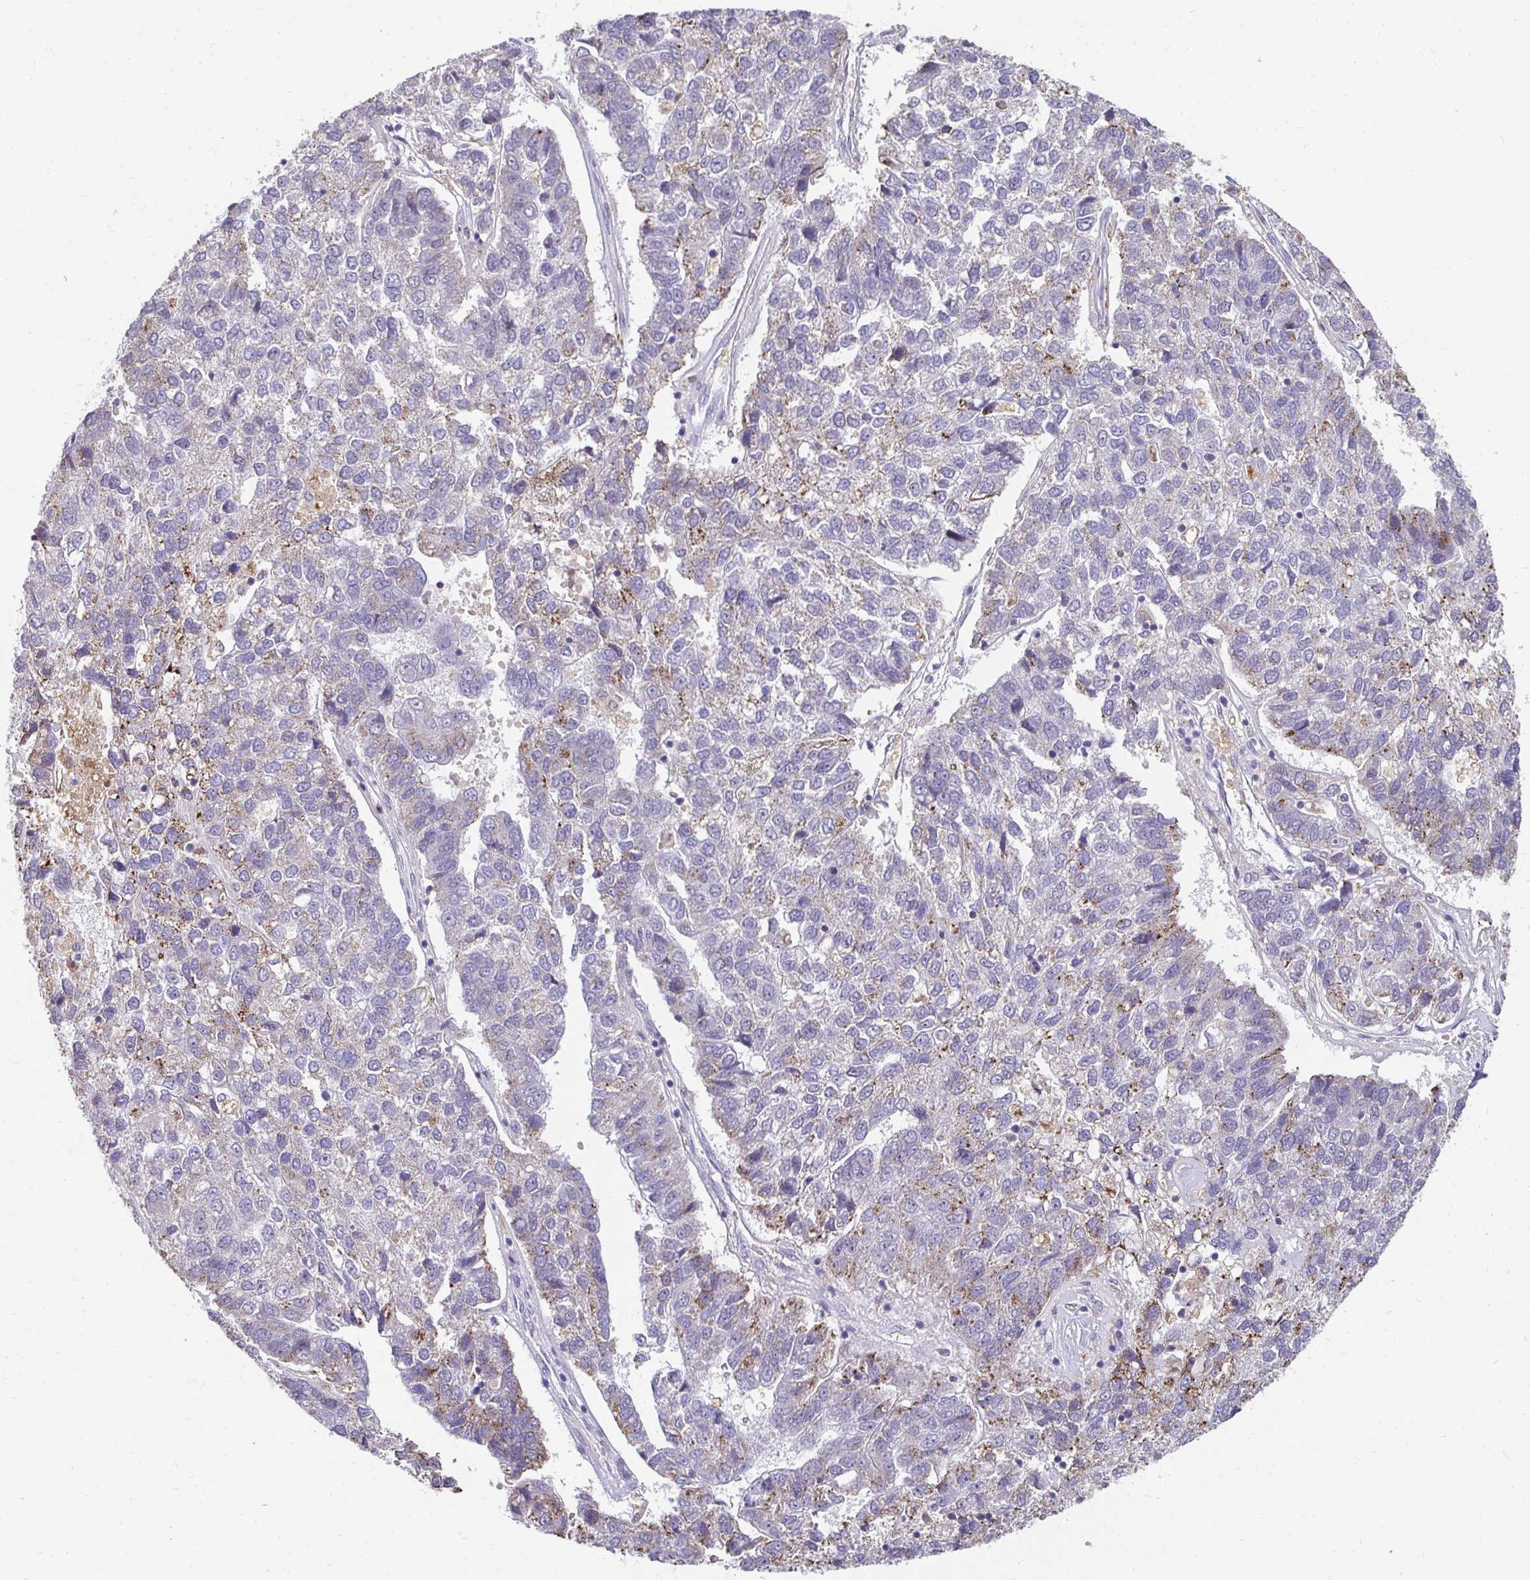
{"staining": {"intensity": "moderate", "quantity": "<25%", "location": "cytoplasmic/membranous"}, "tissue": "pancreatic cancer", "cell_type": "Tumor cells", "image_type": "cancer", "snomed": [{"axis": "morphology", "description": "Adenocarcinoma, NOS"}, {"axis": "topography", "description": "Pancreas"}], "caption": "A photomicrograph of human pancreatic cancer stained for a protein shows moderate cytoplasmic/membranous brown staining in tumor cells.", "gene": "GK2", "patient": {"sex": "female", "age": 61}}